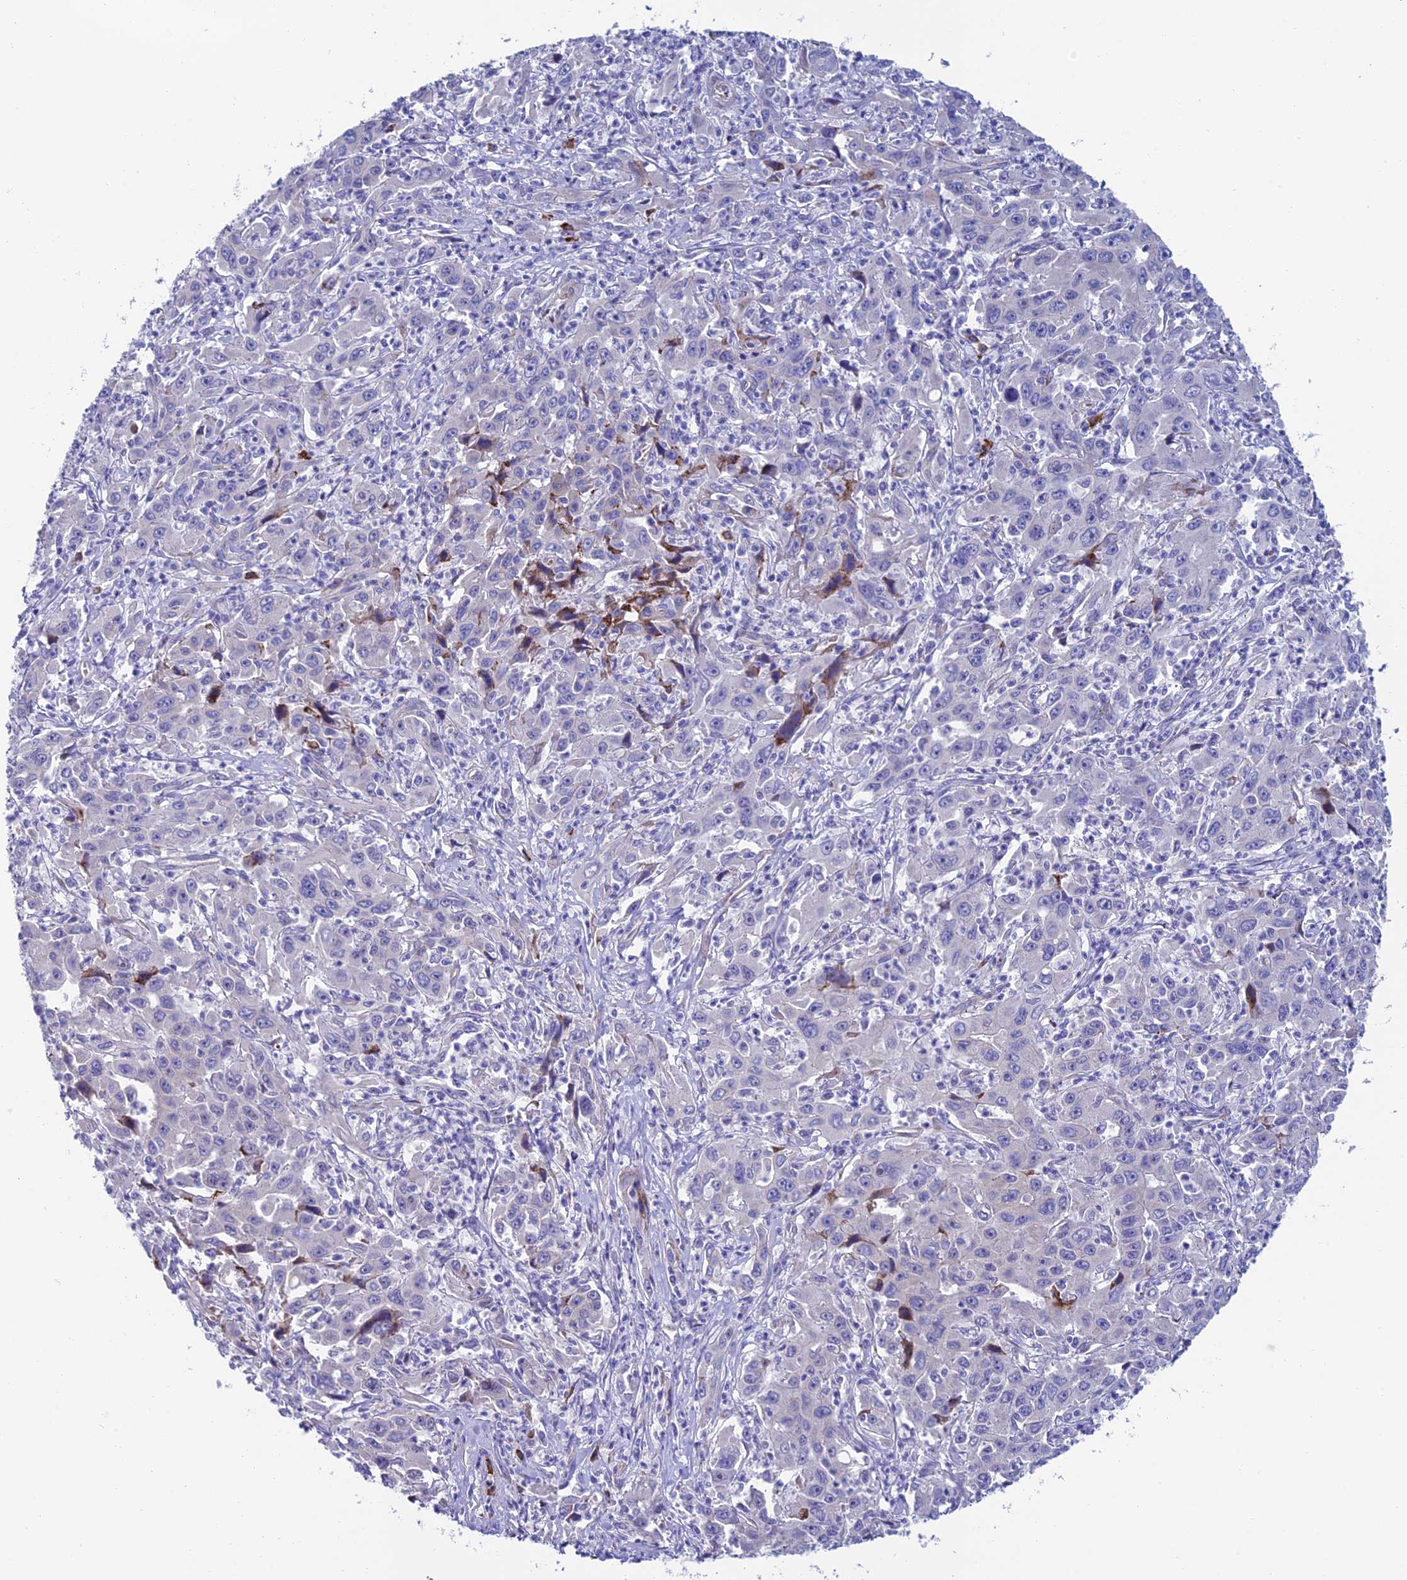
{"staining": {"intensity": "negative", "quantity": "none", "location": "none"}, "tissue": "liver cancer", "cell_type": "Tumor cells", "image_type": "cancer", "snomed": [{"axis": "morphology", "description": "Carcinoma, Hepatocellular, NOS"}, {"axis": "topography", "description": "Liver"}], "caption": "This micrograph is of liver hepatocellular carcinoma stained with immunohistochemistry to label a protein in brown with the nuclei are counter-stained blue. There is no positivity in tumor cells.", "gene": "MACIR", "patient": {"sex": "male", "age": 63}}